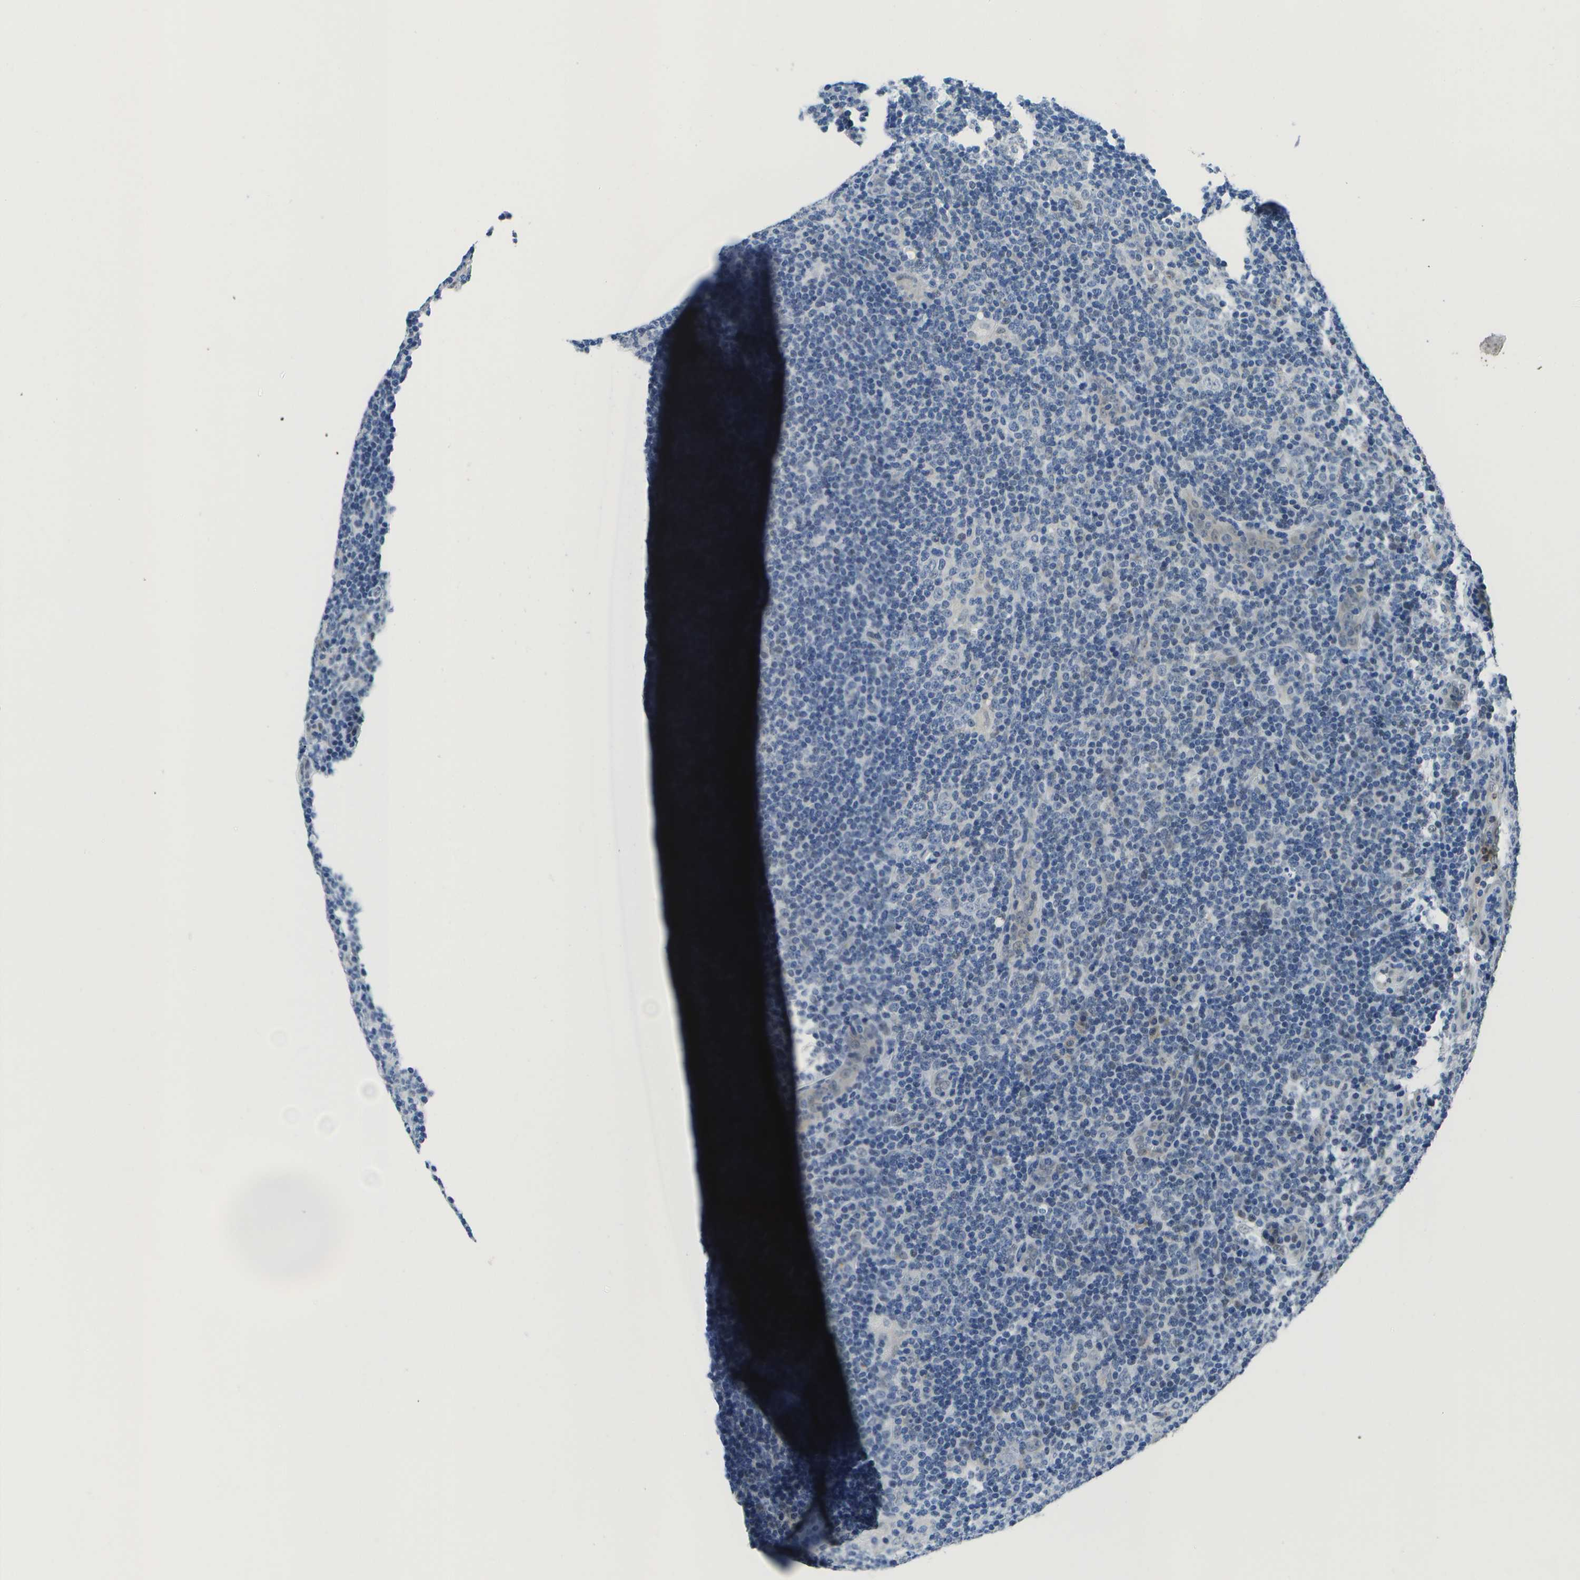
{"staining": {"intensity": "negative", "quantity": "none", "location": "none"}, "tissue": "lymphoma", "cell_type": "Tumor cells", "image_type": "cancer", "snomed": [{"axis": "morphology", "description": "Hodgkin's disease, NOS"}, {"axis": "topography", "description": "Lymph node"}], "caption": "Tumor cells are negative for protein expression in human lymphoma.", "gene": "DSE", "patient": {"sex": "female", "age": 57}}